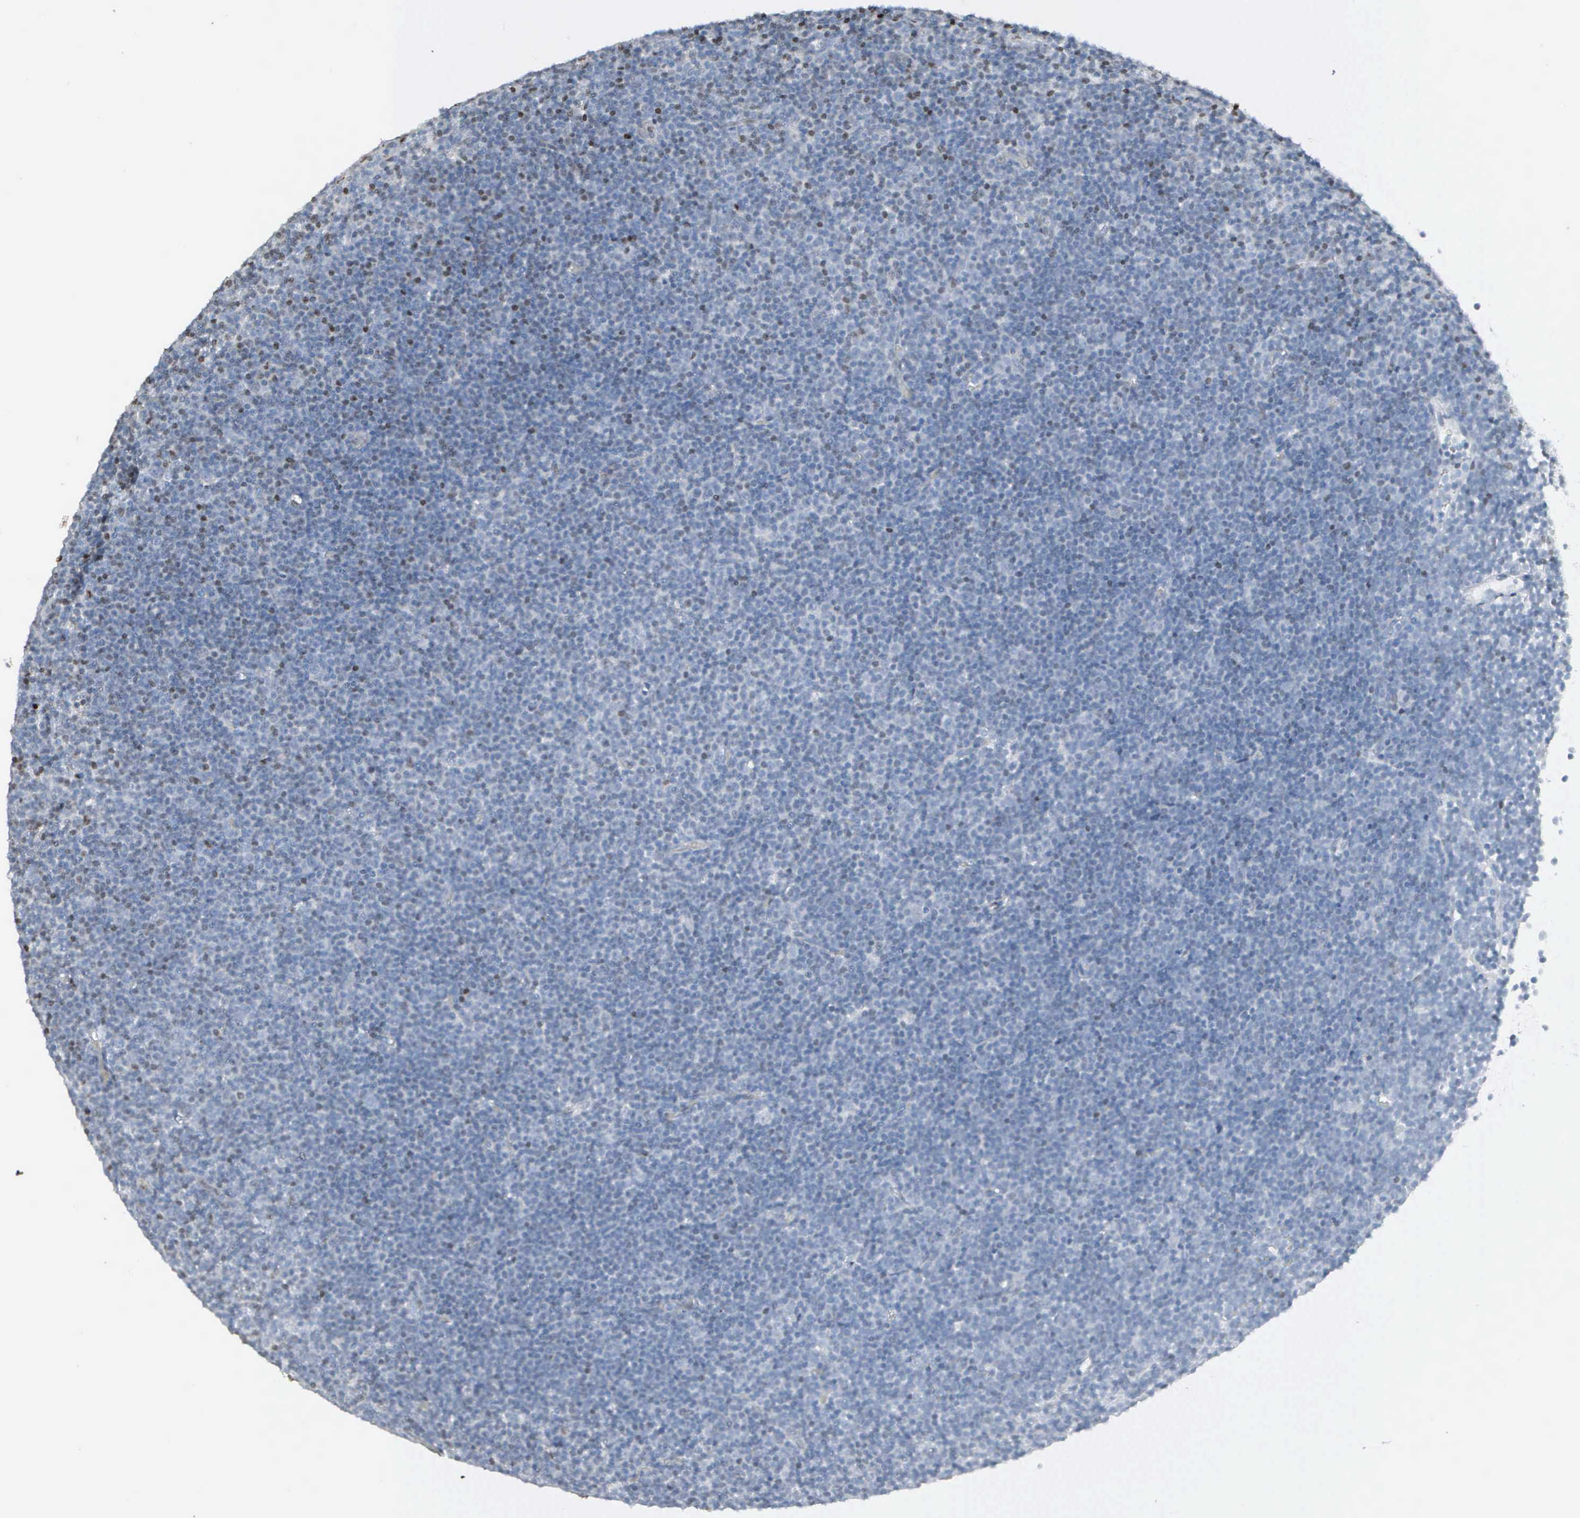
{"staining": {"intensity": "negative", "quantity": "none", "location": "none"}, "tissue": "lymphoma", "cell_type": "Tumor cells", "image_type": "cancer", "snomed": [{"axis": "morphology", "description": "Malignant lymphoma, non-Hodgkin's type, Low grade"}, {"axis": "topography", "description": "Lymph node"}], "caption": "An immunohistochemistry (IHC) photomicrograph of lymphoma is shown. There is no staining in tumor cells of lymphoma.", "gene": "FGF2", "patient": {"sex": "male", "age": 57}}